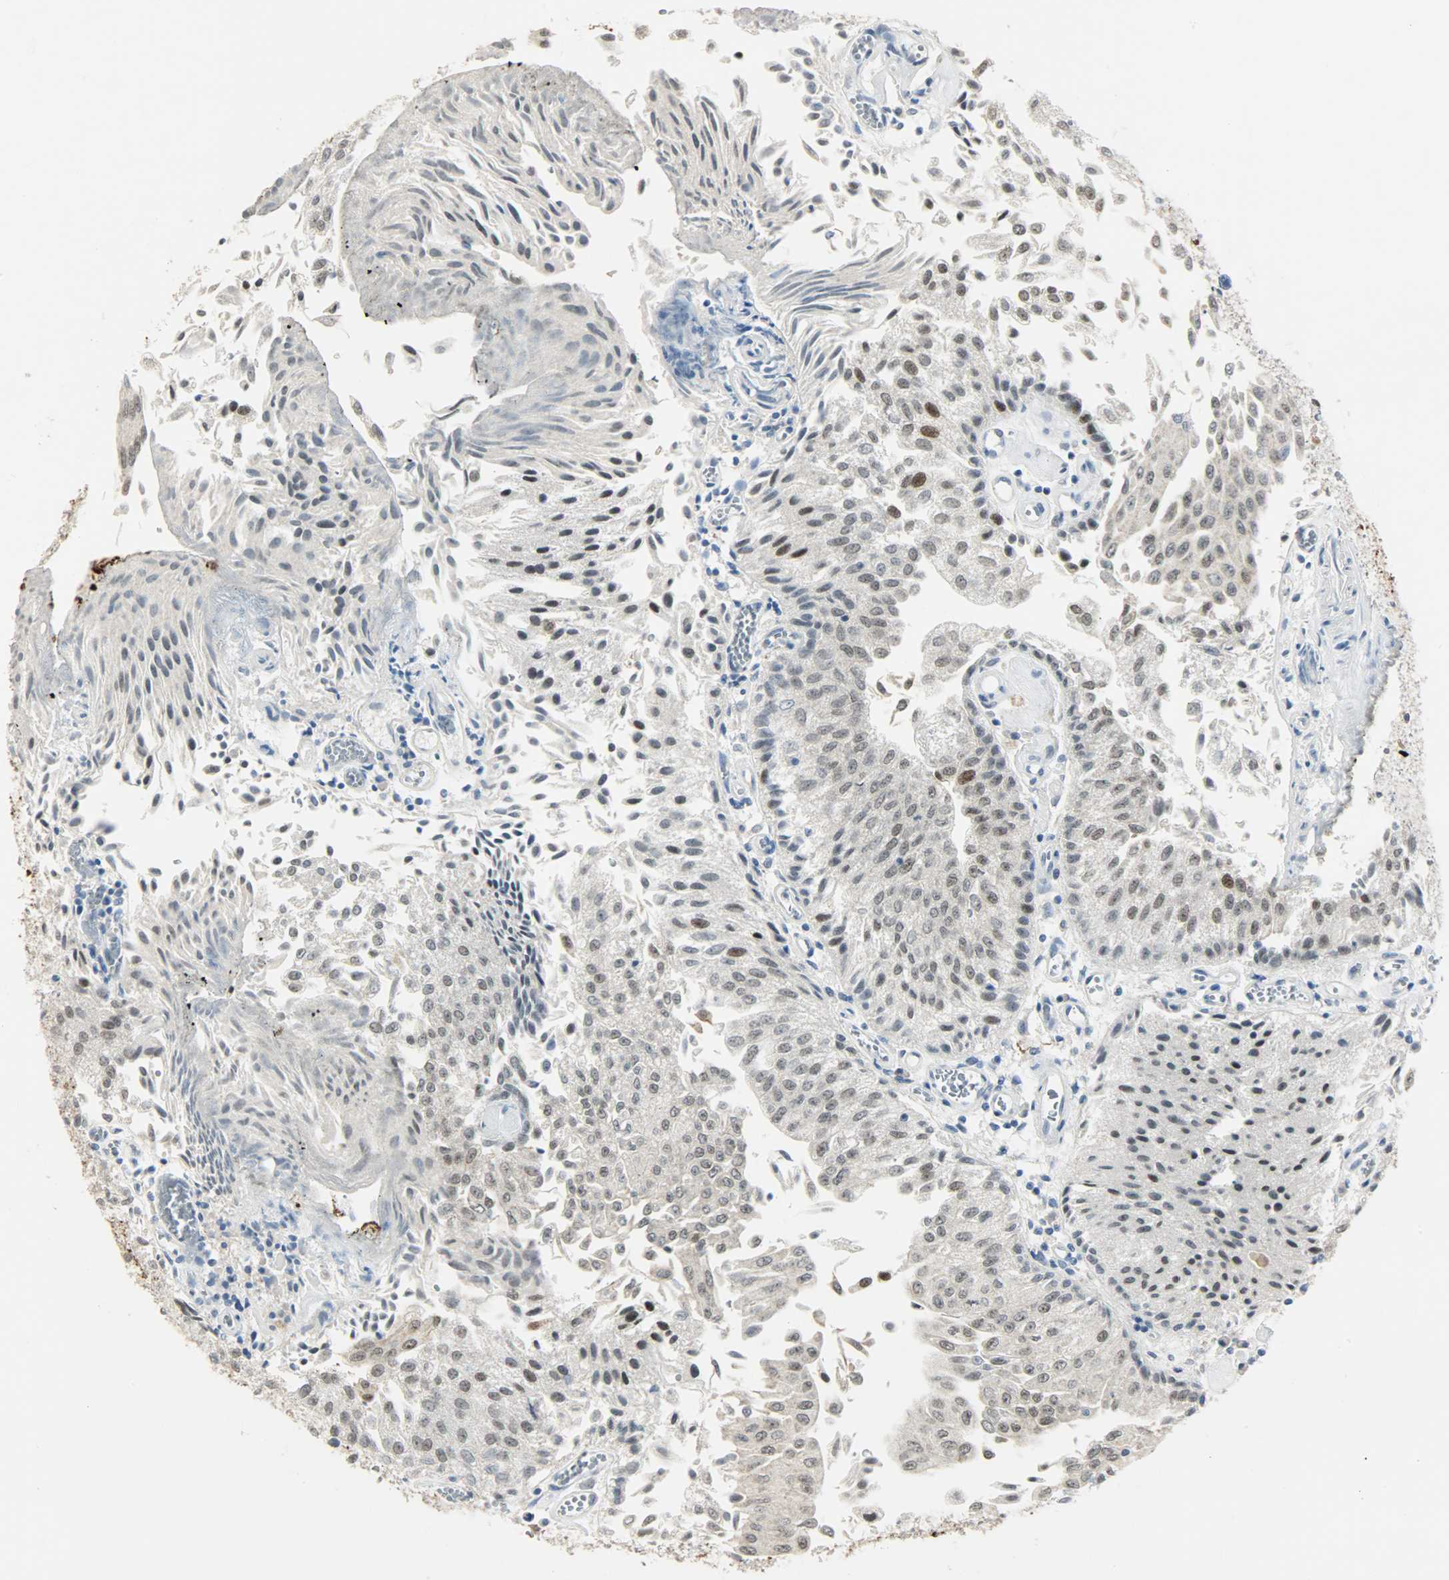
{"staining": {"intensity": "moderate", "quantity": "25%-75%", "location": "nuclear"}, "tissue": "urothelial cancer", "cell_type": "Tumor cells", "image_type": "cancer", "snomed": [{"axis": "morphology", "description": "Urothelial carcinoma, Low grade"}, {"axis": "topography", "description": "Urinary bladder"}], "caption": "An immunohistochemistry photomicrograph of neoplastic tissue is shown. Protein staining in brown shows moderate nuclear positivity in low-grade urothelial carcinoma within tumor cells. (DAB (3,3'-diaminobenzidine) IHC with brightfield microscopy, high magnification).", "gene": "PPARG", "patient": {"sex": "male", "age": 86}}